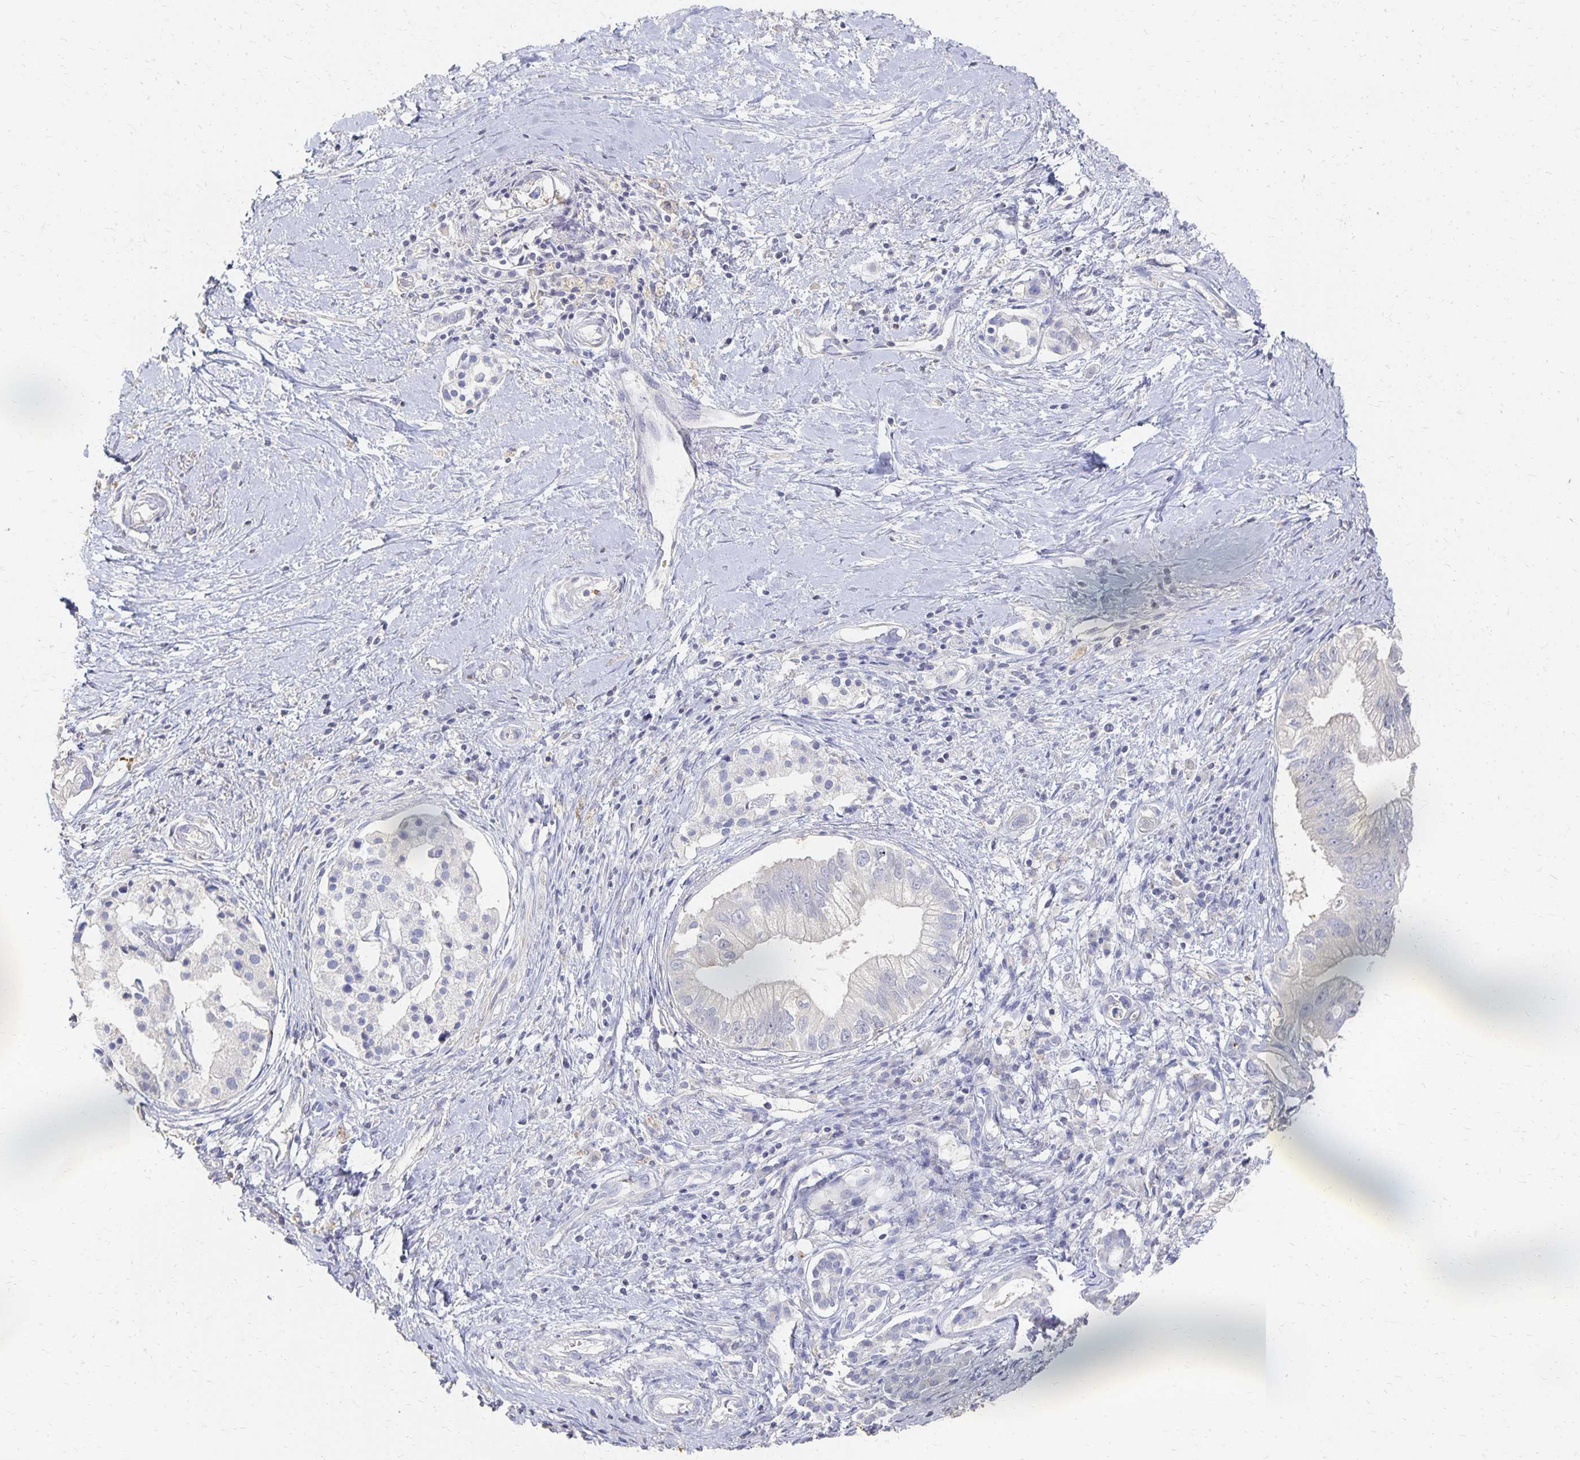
{"staining": {"intensity": "negative", "quantity": "none", "location": "none"}, "tissue": "pancreatic cancer", "cell_type": "Tumor cells", "image_type": "cancer", "snomed": [{"axis": "morphology", "description": "Adenocarcinoma, NOS"}, {"axis": "topography", "description": "Pancreas"}], "caption": "Human pancreatic adenocarcinoma stained for a protein using immunohistochemistry (IHC) demonstrates no expression in tumor cells.", "gene": "CST6", "patient": {"sex": "male", "age": 70}}